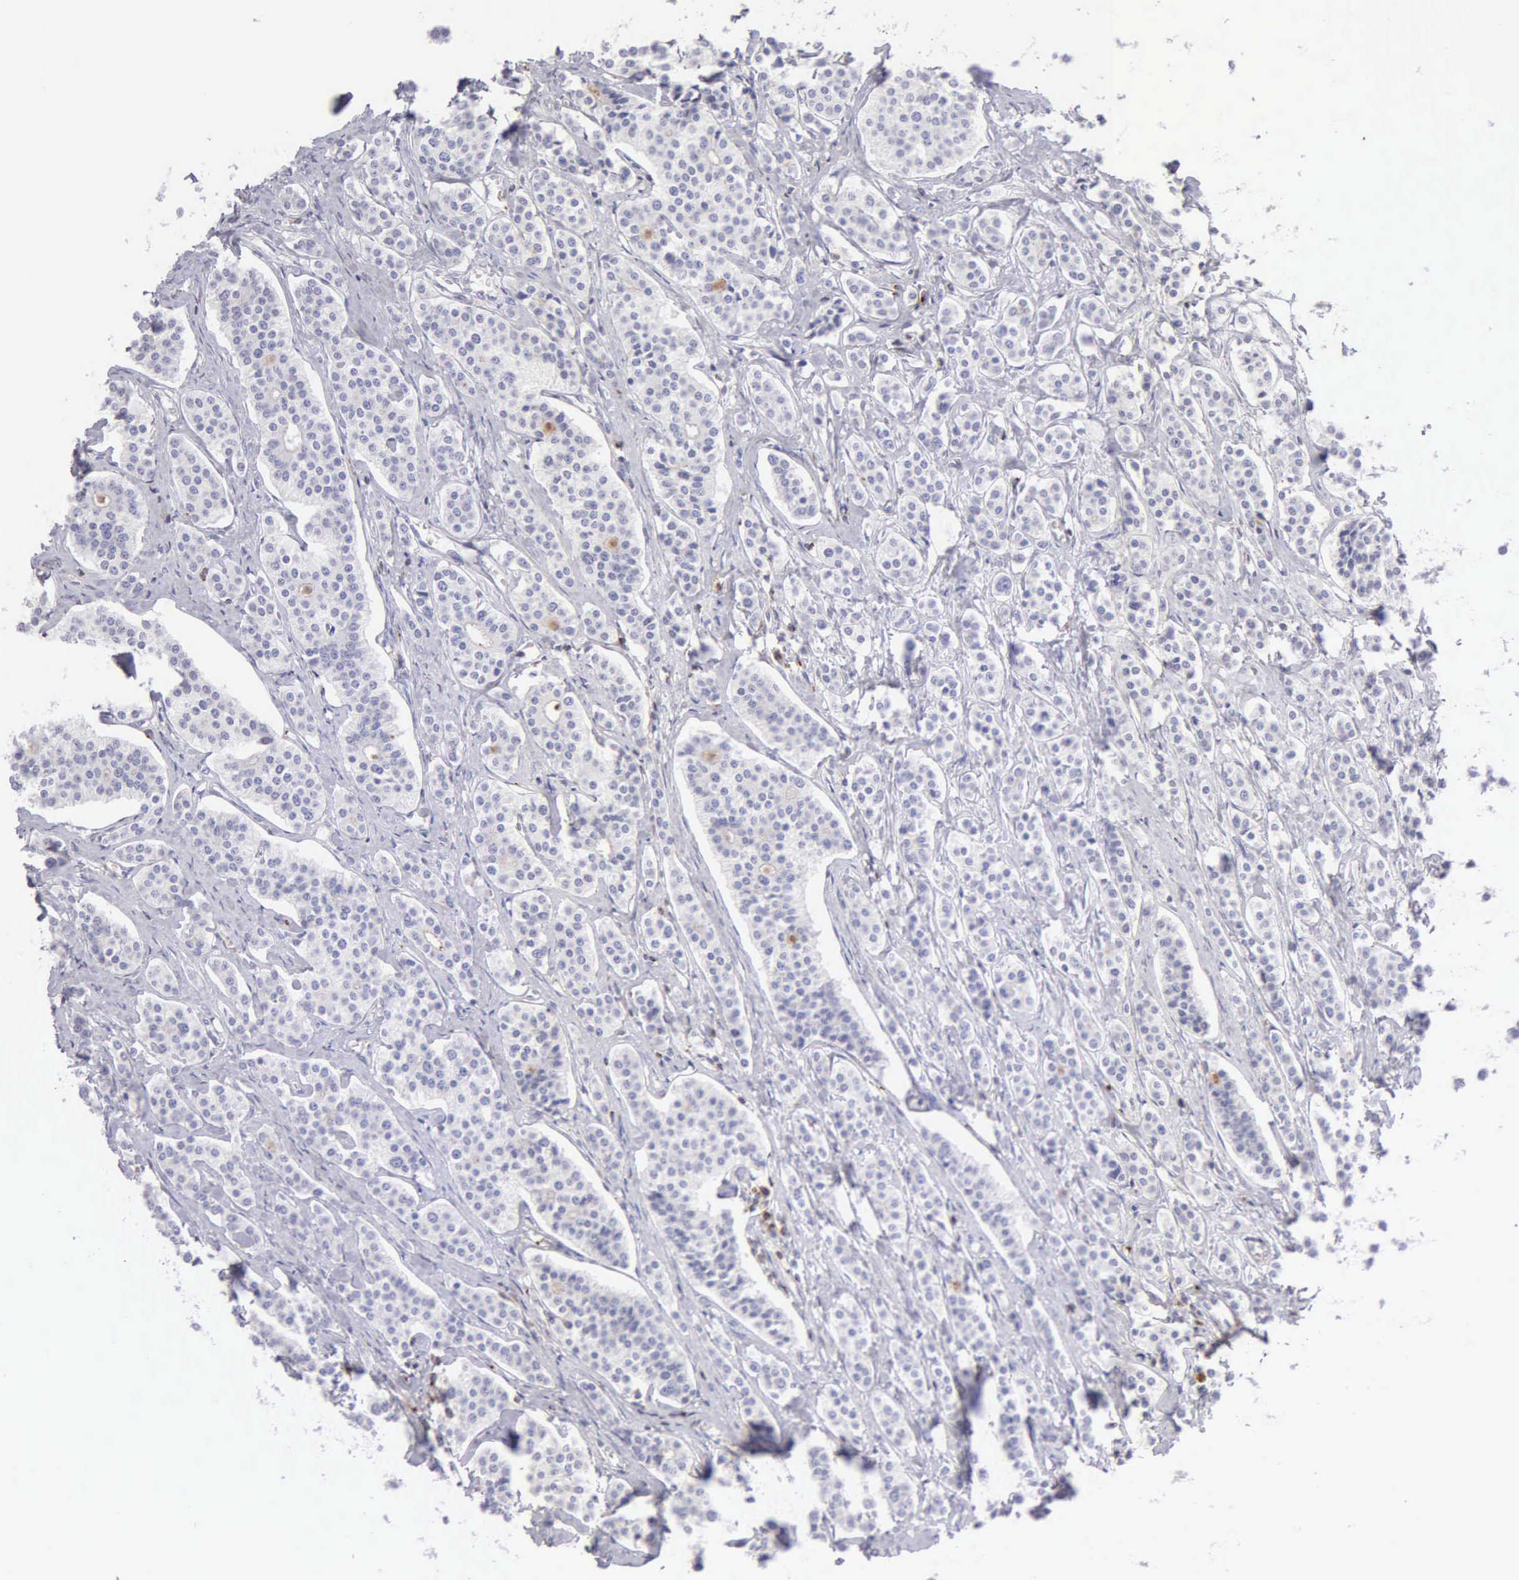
{"staining": {"intensity": "negative", "quantity": "none", "location": "none"}, "tissue": "carcinoid", "cell_type": "Tumor cells", "image_type": "cancer", "snomed": [{"axis": "morphology", "description": "Carcinoid, malignant, NOS"}, {"axis": "topography", "description": "Small intestine"}], "caption": "A micrograph of human carcinoid (malignant) is negative for staining in tumor cells.", "gene": "SRGN", "patient": {"sex": "male", "age": 63}}